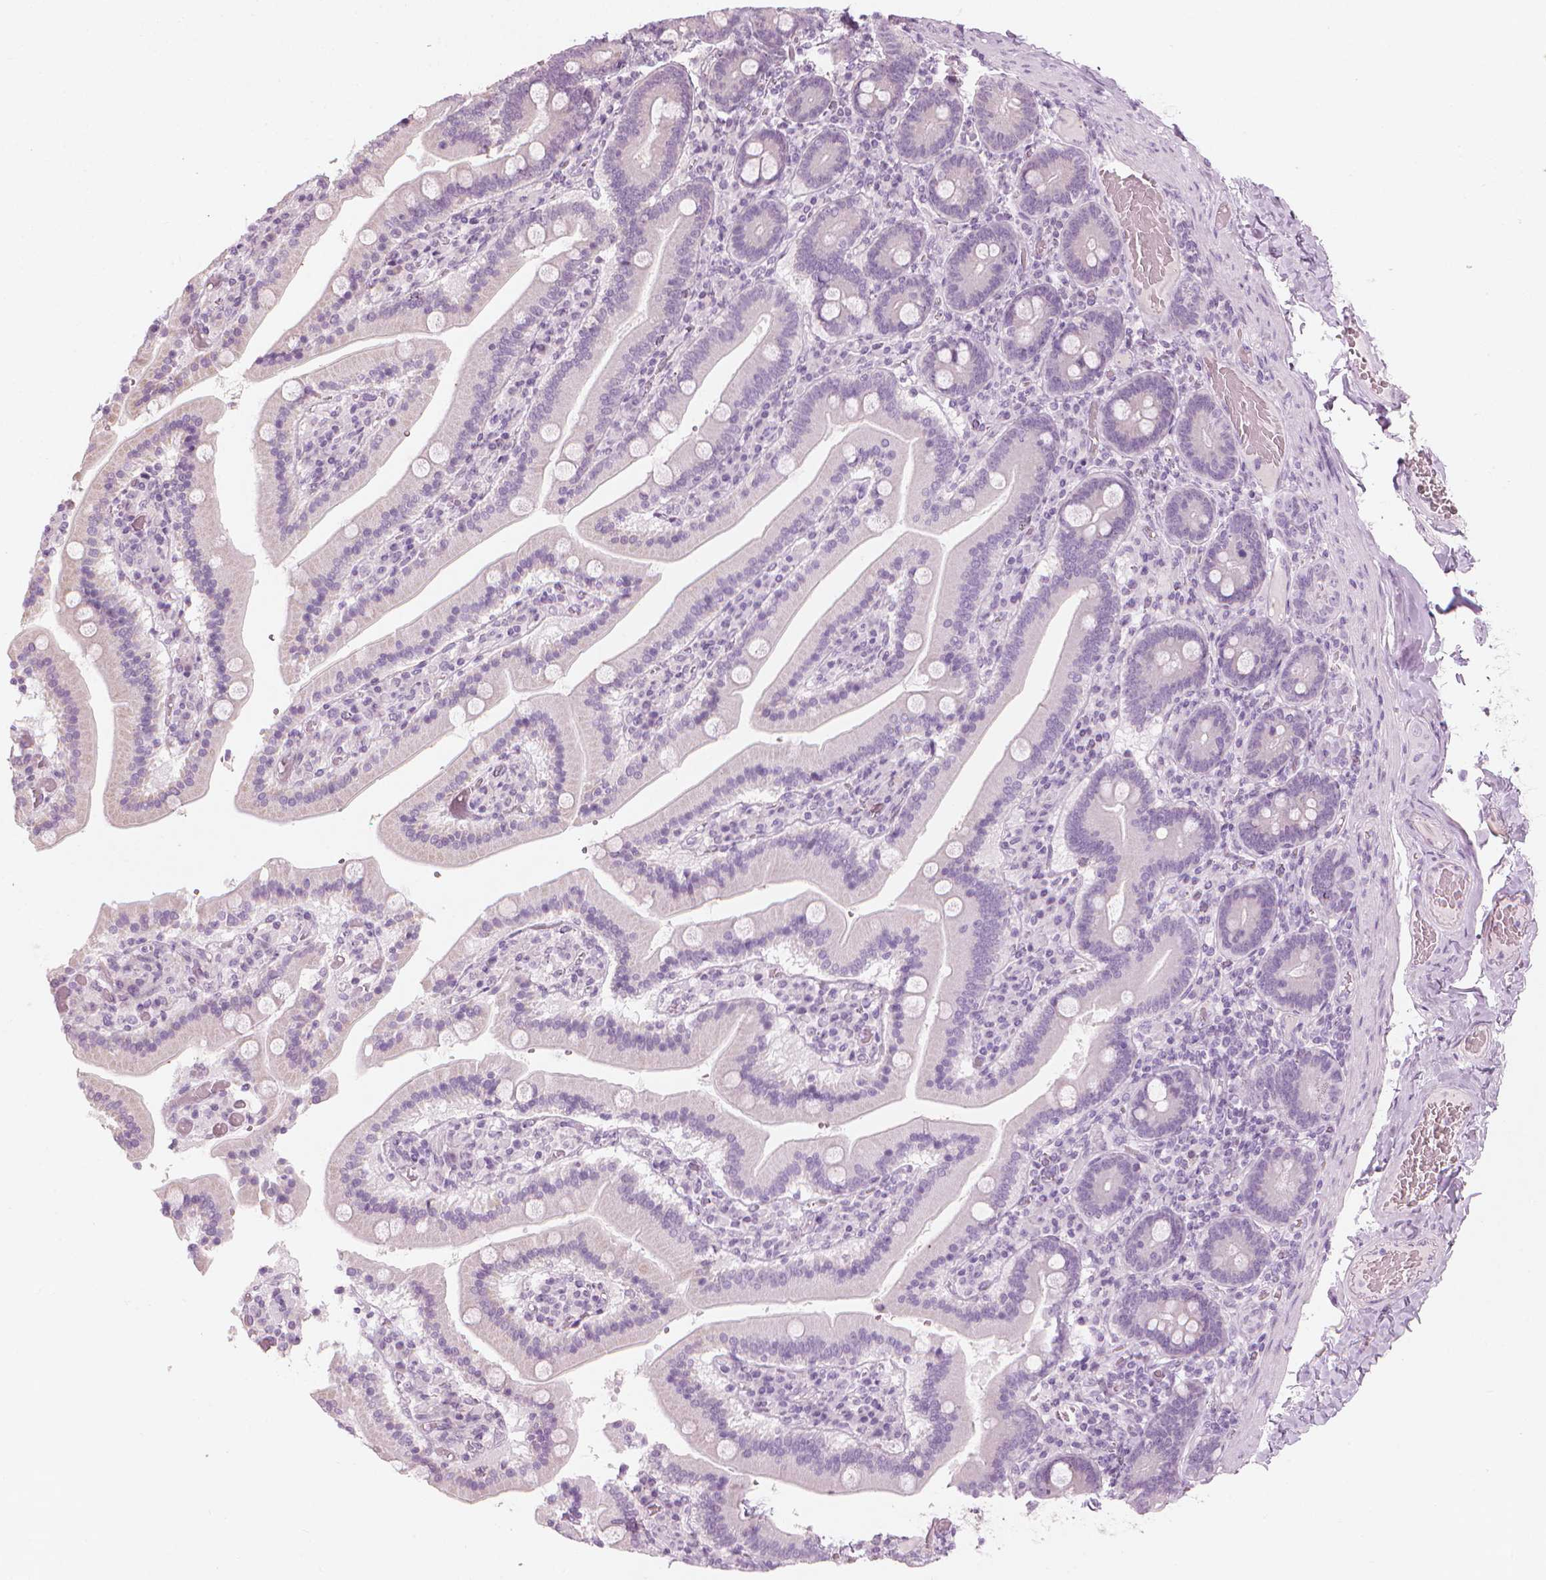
{"staining": {"intensity": "negative", "quantity": "none", "location": "none"}, "tissue": "duodenum", "cell_type": "Glandular cells", "image_type": "normal", "snomed": [{"axis": "morphology", "description": "Normal tissue, NOS"}, {"axis": "topography", "description": "Duodenum"}], "caption": "High magnification brightfield microscopy of normal duodenum stained with DAB (brown) and counterstained with hematoxylin (blue): glandular cells show no significant expression. Nuclei are stained in blue.", "gene": "CFAP126", "patient": {"sex": "female", "age": 62}}